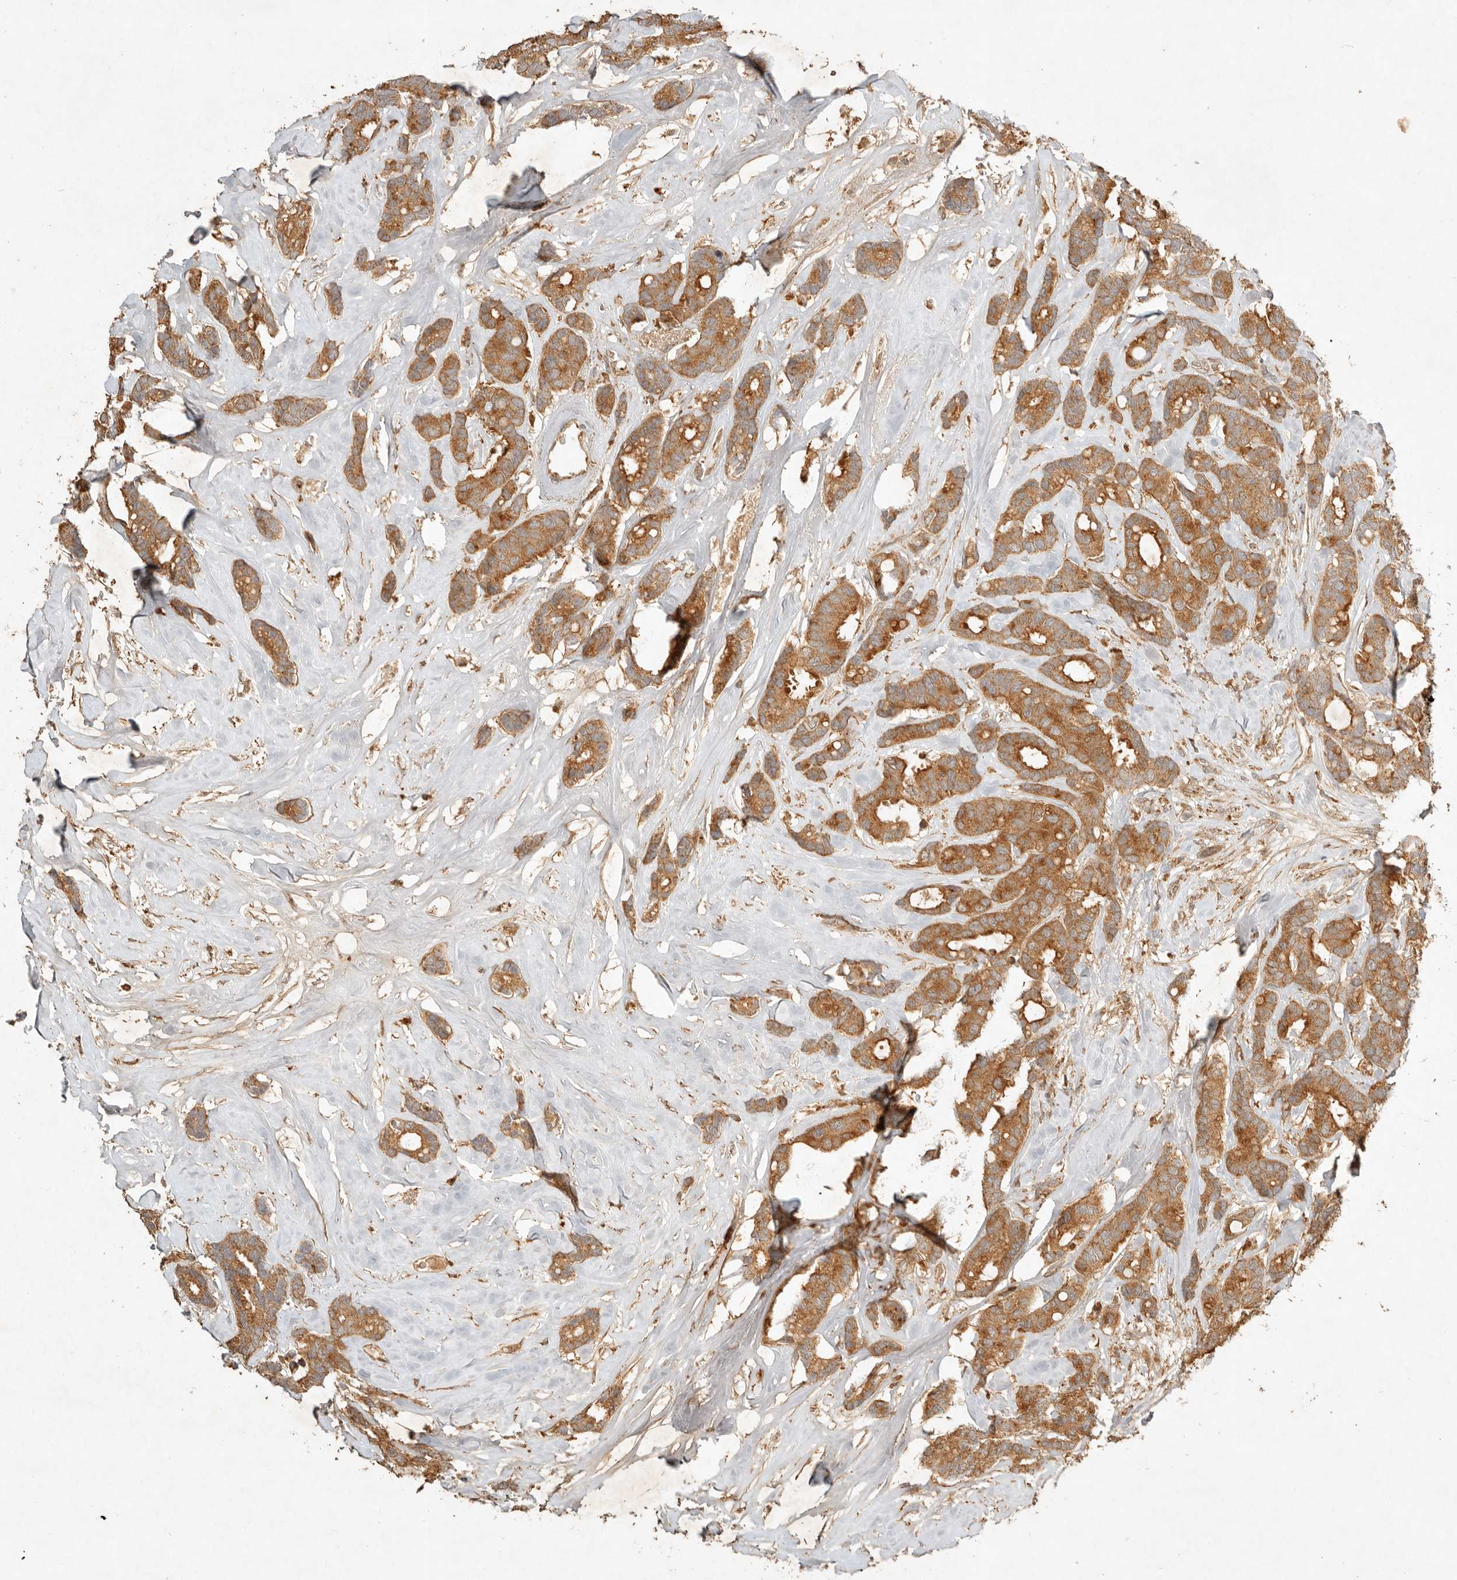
{"staining": {"intensity": "moderate", "quantity": ">75%", "location": "cytoplasmic/membranous"}, "tissue": "breast cancer", "cell_type": "Tumor cells", "image_type": "cancer", "snomed": [{"axis": "morphology", "description": "Duct carcinoma"}, {"axis": "topography", "description": "Breast"}], "caption": "Immunohistochemical staining of human intraductal carcinoma (breast) demonstrates medium levels of moderate cytoplasmic/membranous positivity in approximately >75% of tumor cells.", "gene": "CLEC4C", "patient": {"sex": "female", "age": 87}}